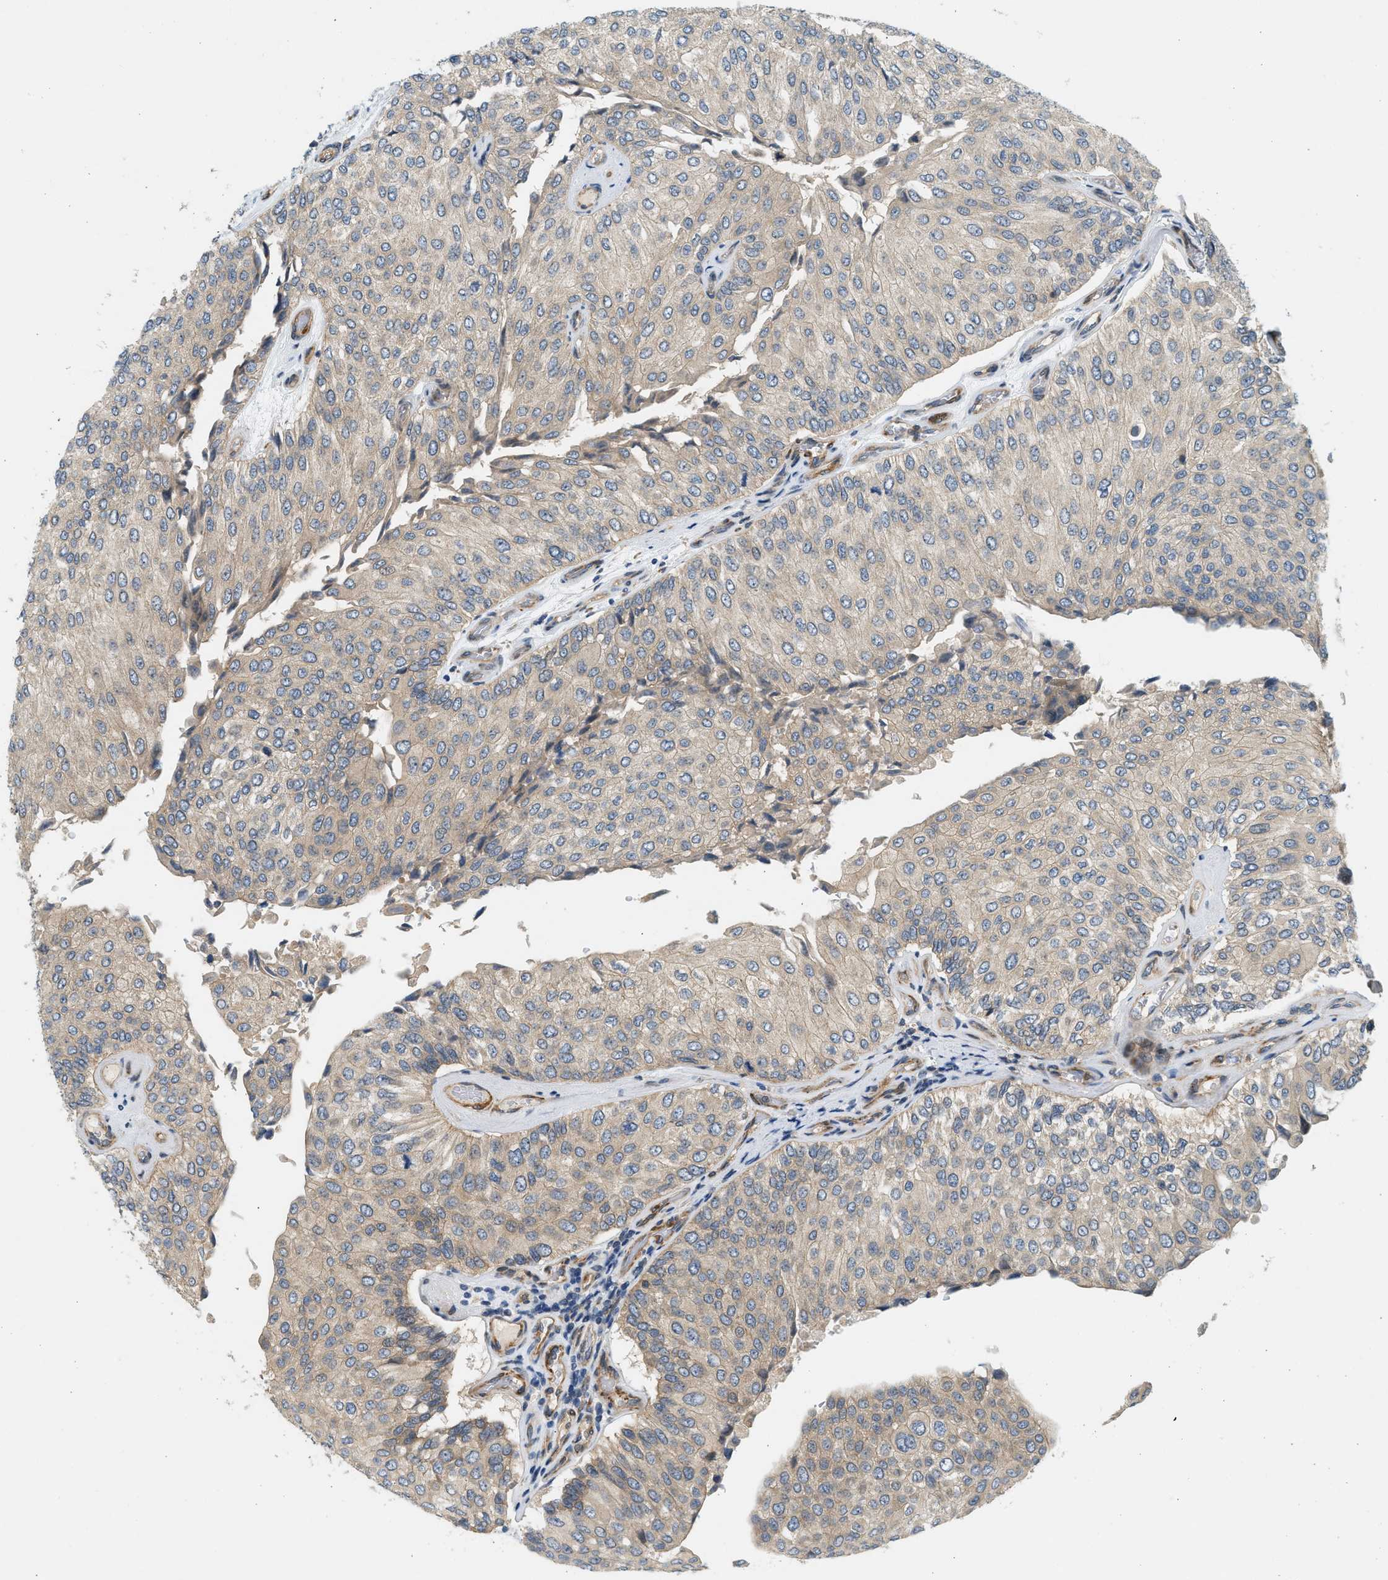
{"staining": {"intensity": "negative", "quantity": "none", "location": "none"}, "tissue": "urothelial cancer", "cell_type": "Tumor cells", "image_type": "cancer", "snomed": [{"axis": "morphology", "description": "Urothelial carcinoma, High grade"}, {"axis": "topography", "description": "Kidney"}, {"axis": "topography", "description": "Urinary bladder"}], "caption": "A micrograph of urothelial cancer stained for a protein reveals no brown staining in tumor cells.", "gene": "KDELR2", "patient": {"sex": "male", "age": 77}}